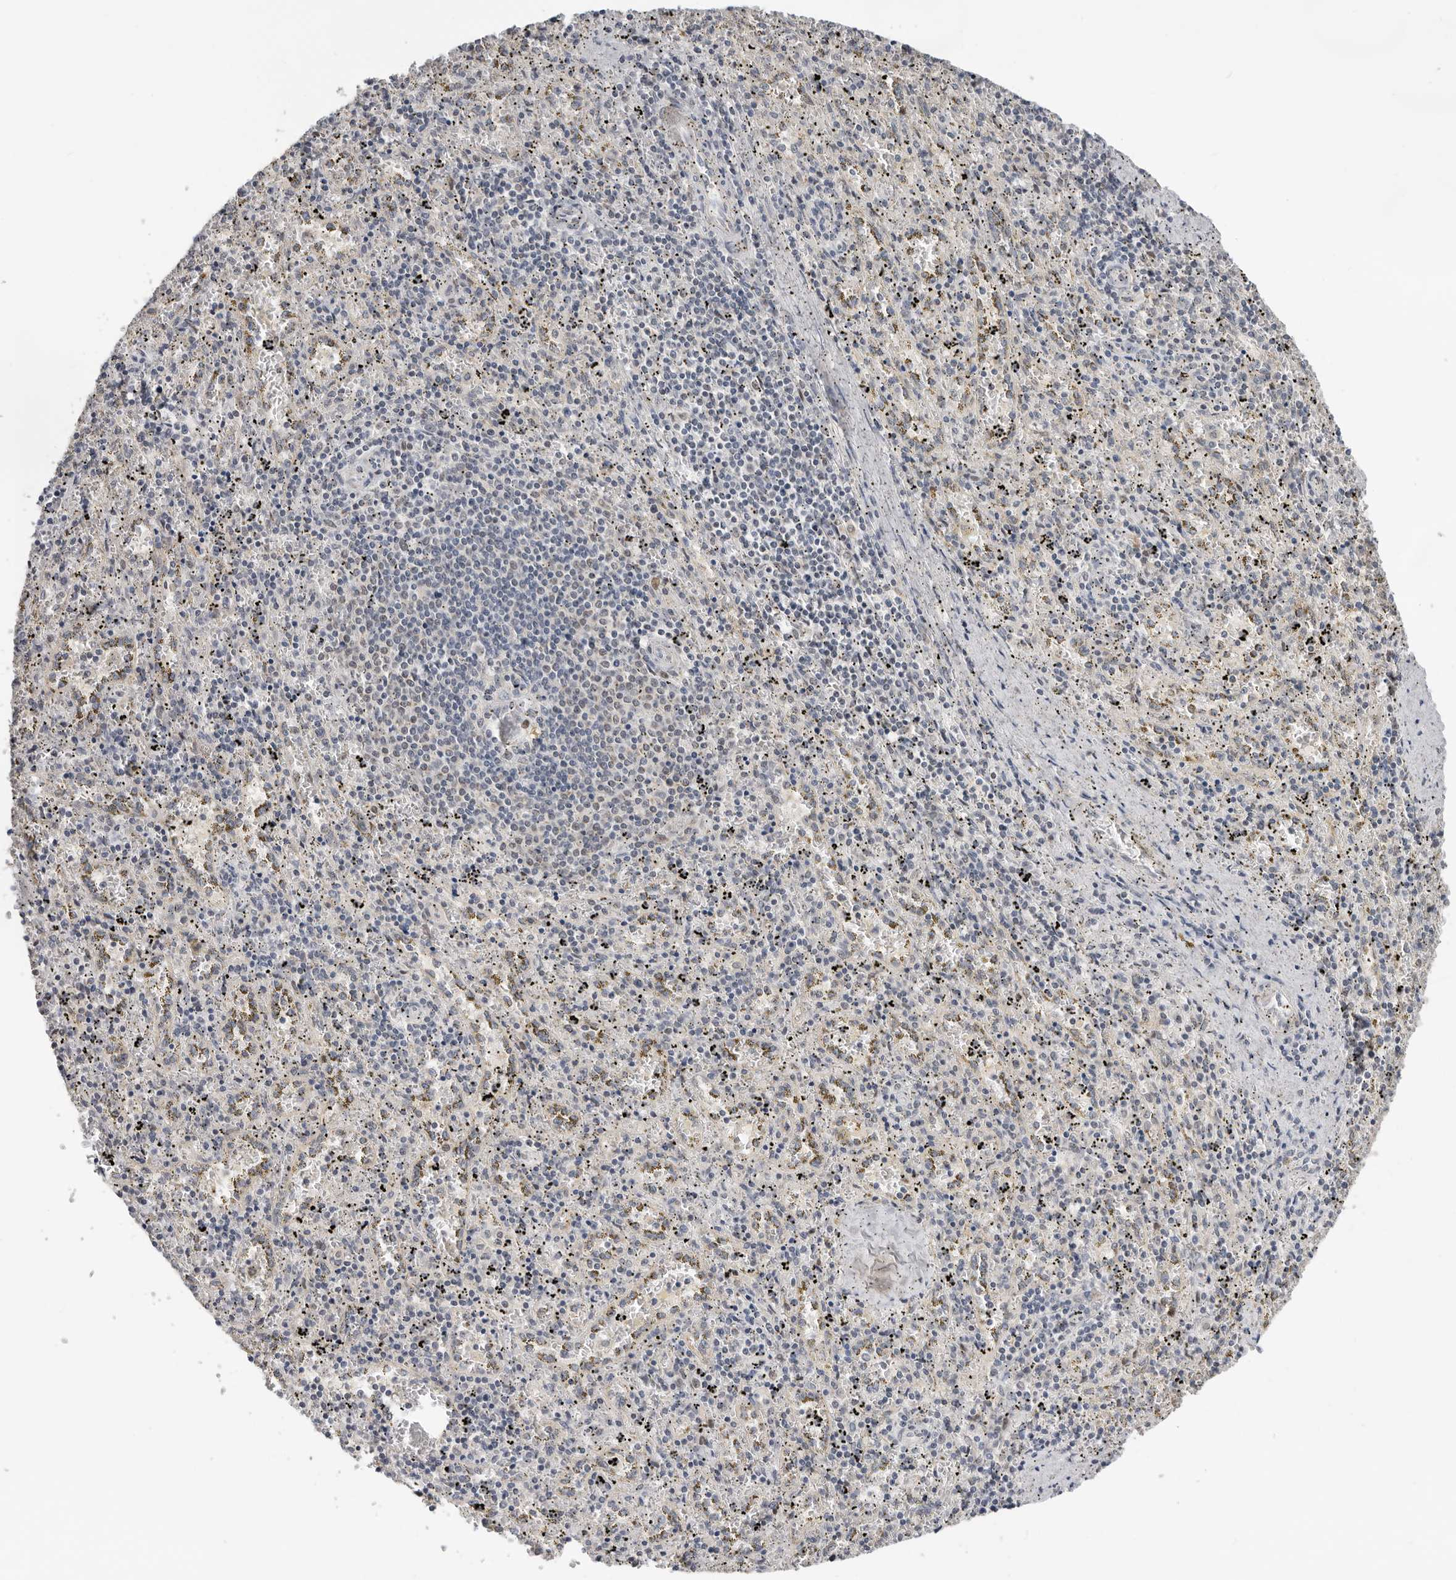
{"staining": {"intensity": "negative", "quantity": "none", "location": "none"}, "tissue": "spleen", "cell_type": "Cells in red pulp", "image_type": "normal", "snomed": [{"axis": "morphology", "description": "Normal tissue, NOS"}, {"axis": "topography", "description": "Spleen"}], "caption": "This is a photomicrograph of immunohistochemistry (IHC) staining of unremarkable spleen, which shows no staining in cells in red pulp.", "gene": "BRCA2", "patient": {"sex": "male", "age": 11}}